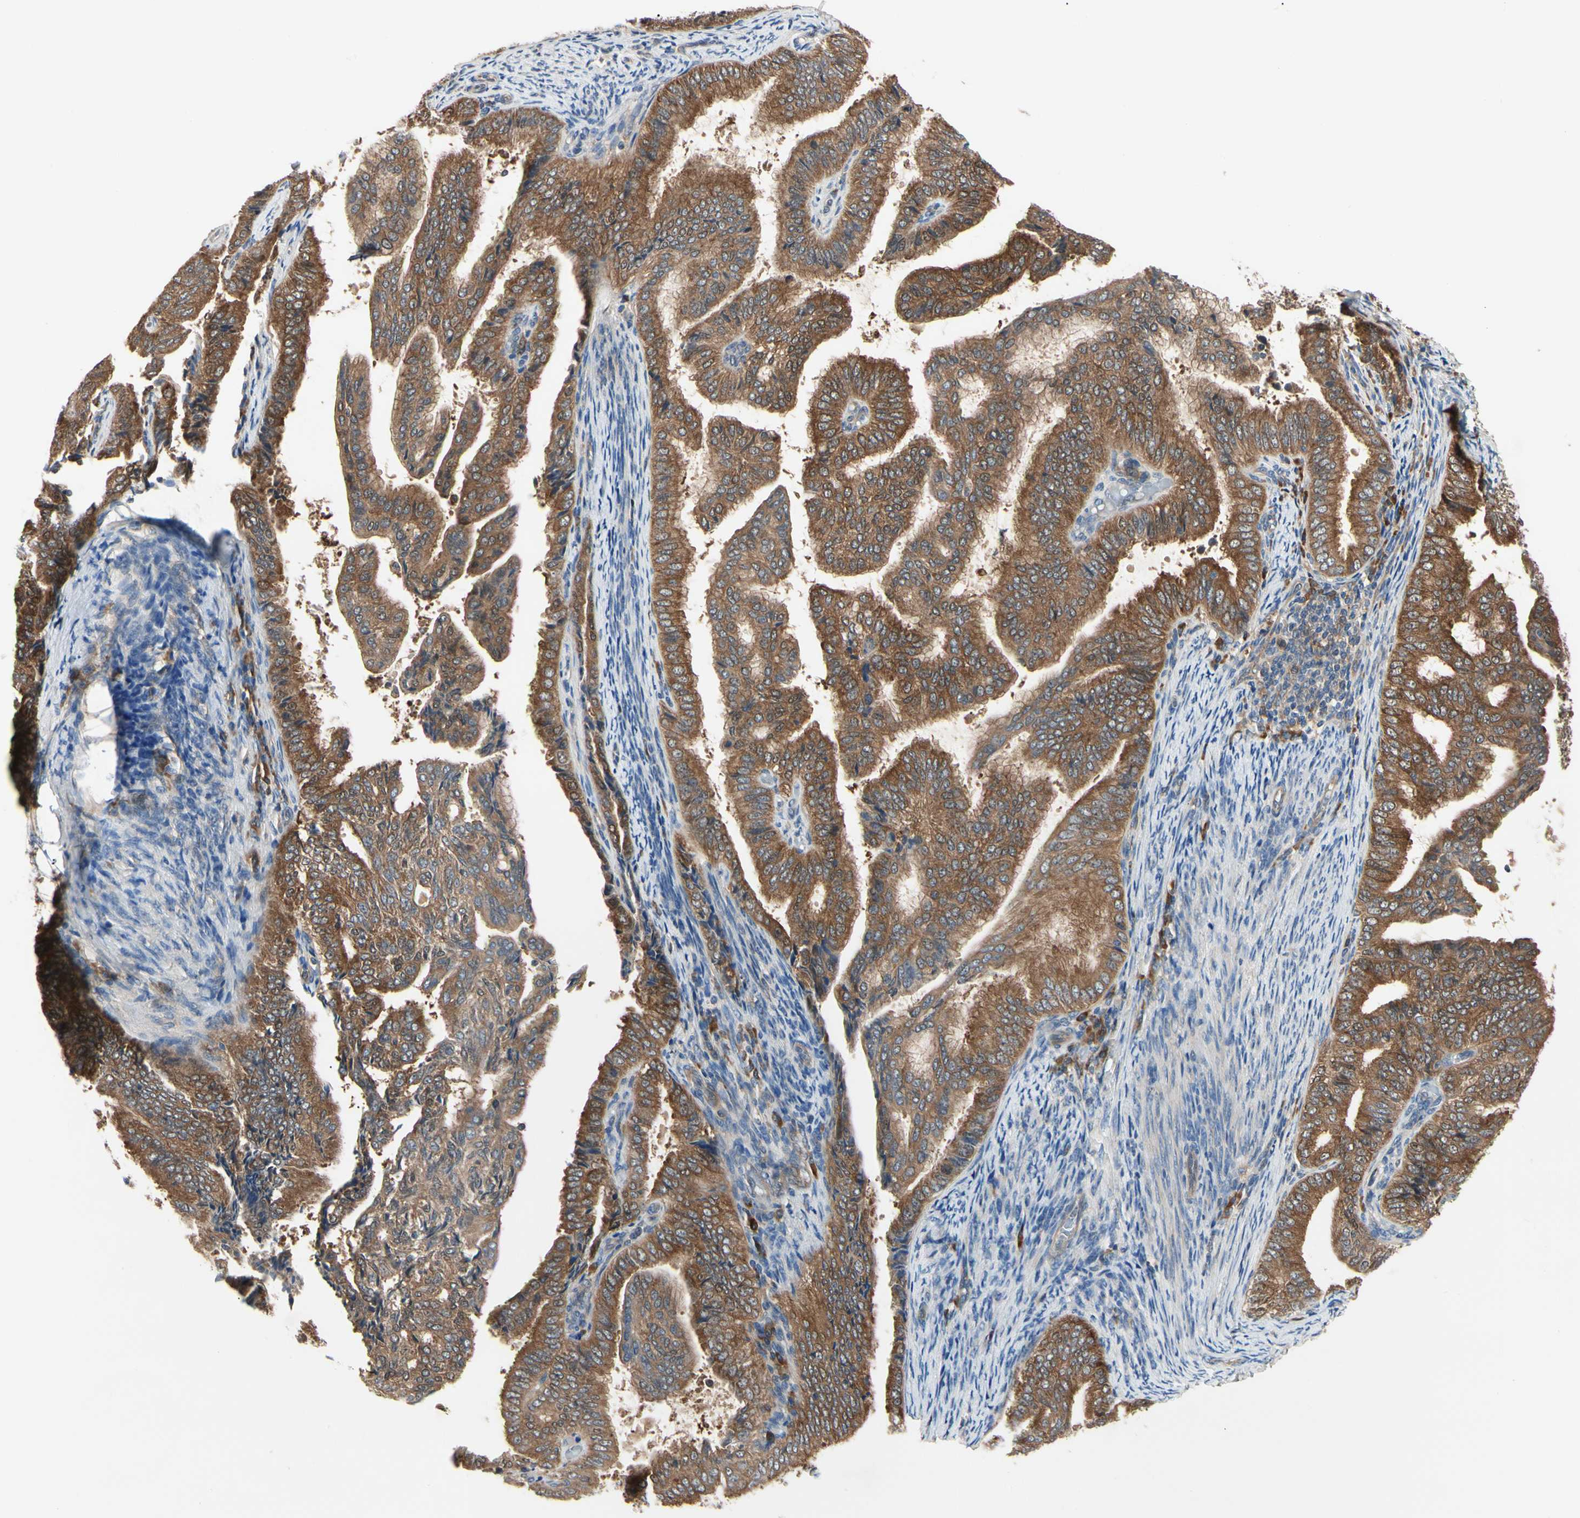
{"staining": {"intensity": "strong", "quantity": ">75%", "location": "cytoplasmic/membranous"}, "tissue": "endometrial cancer", "cell_type": "Tumor cells", "image_type": "cancer", "snomed": [{"axis": "morphology", "description": "Adenocarcinoma, NOS"}, {"axis": "topography", "description": "Endometrium"}], "caption": "A brown stain labels strong cytoplasmic/membranous expression of a protein in human endometrial cancer tumor cells.", "gene": "NME1-NME2", "patient": {"sex": "female", "age": 58}}